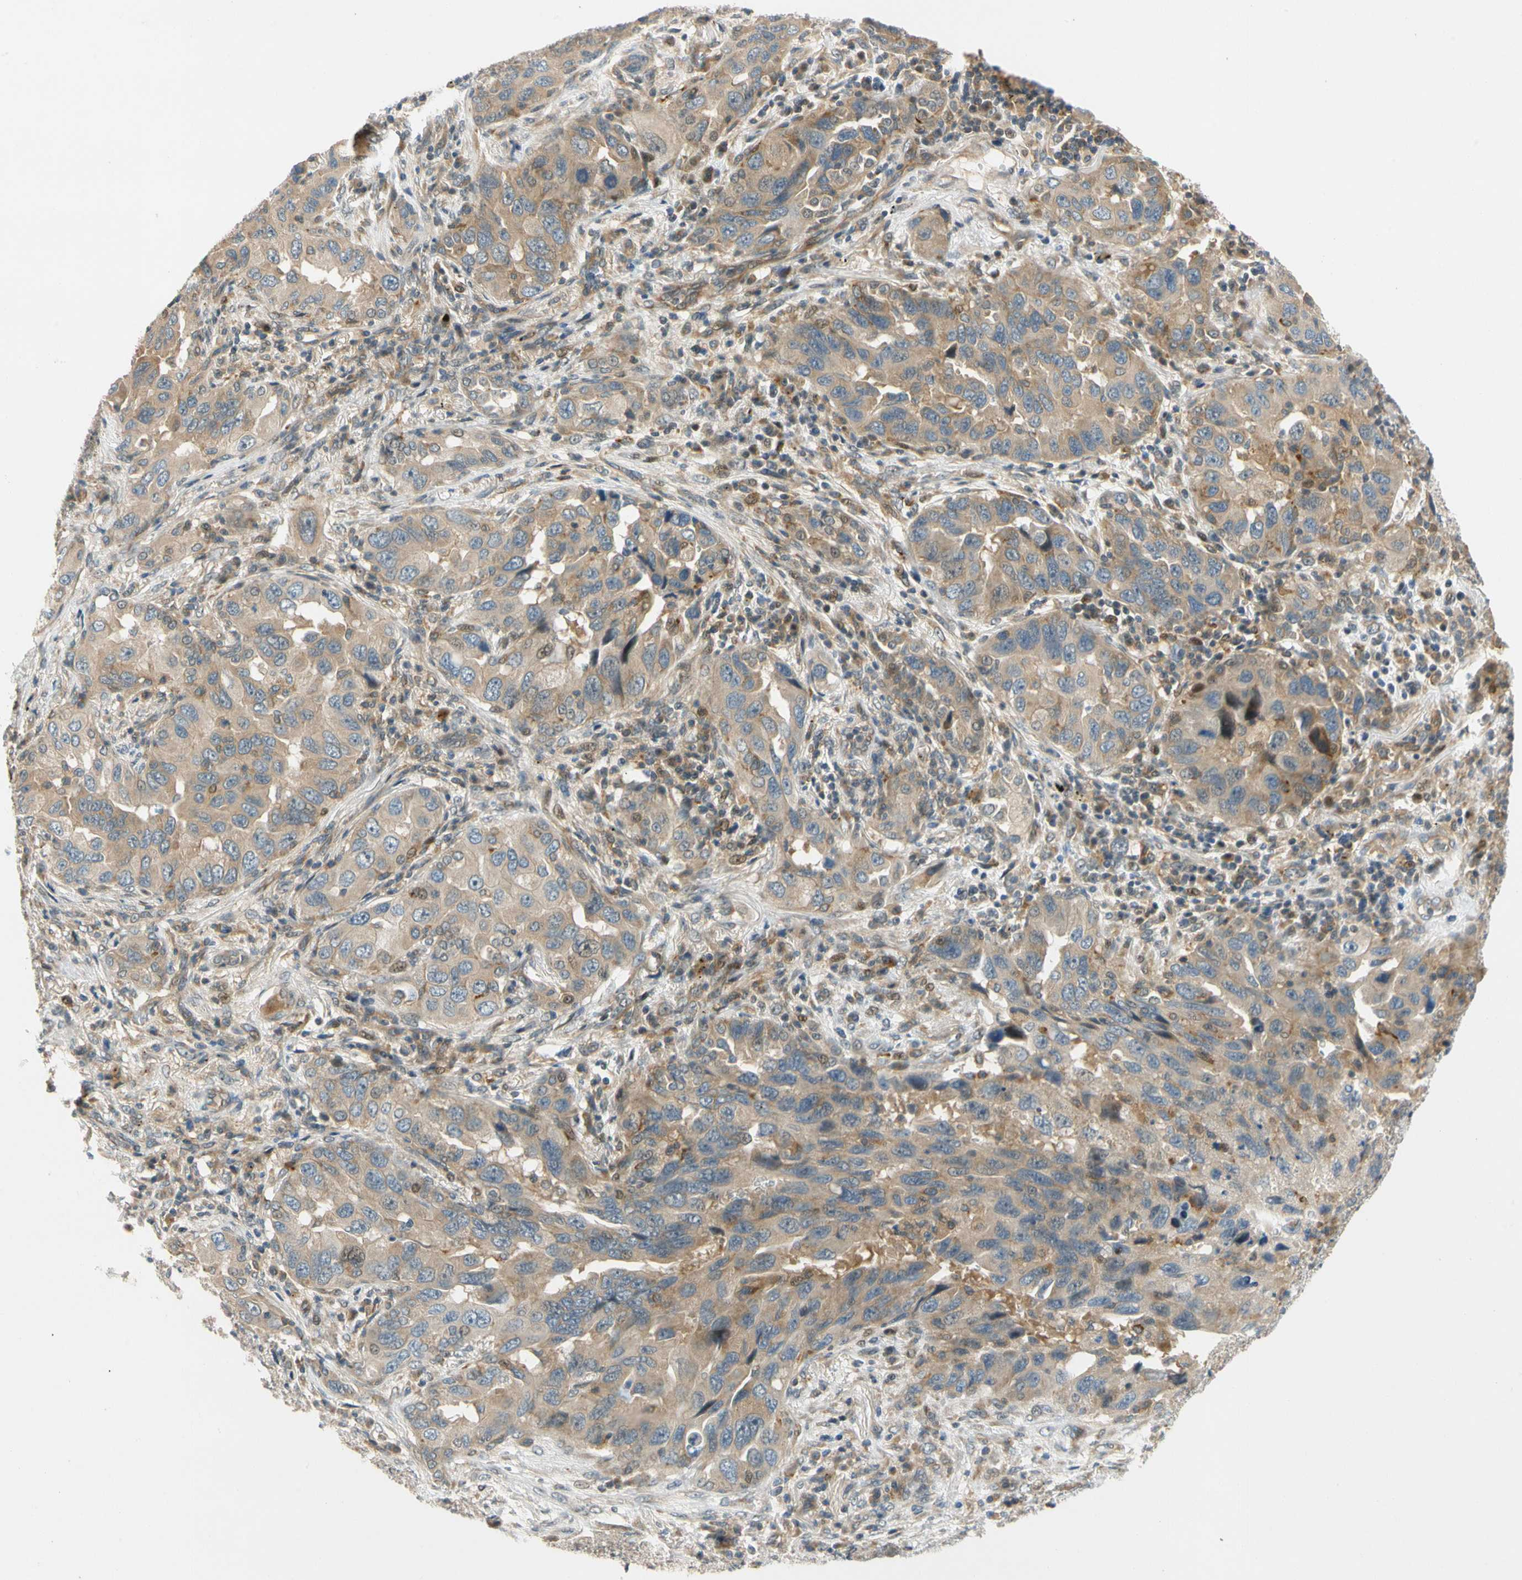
{"staining": {"intensity": "weak", "quantity": ">75%", "location": "cytoplasmic/membranous"}, "tissue": "lung cancer", "cell_type": "Tumor cells", "image_type": "cancer", "snomed": [{"axis": "morphology", "description": "Adenocarcinoma, NOS"}, {"axis": "topography", "description": "Lung"}], "caption": "A high-resolution image shows immunohistochemistry staining of lung cancer (adenocarcinoma), which displays weak cytoplasmic/membranous staining in approximately >75% of tumor cells.", "gene": "GATD1", "patient": {"sex": "female", "age": 65}}